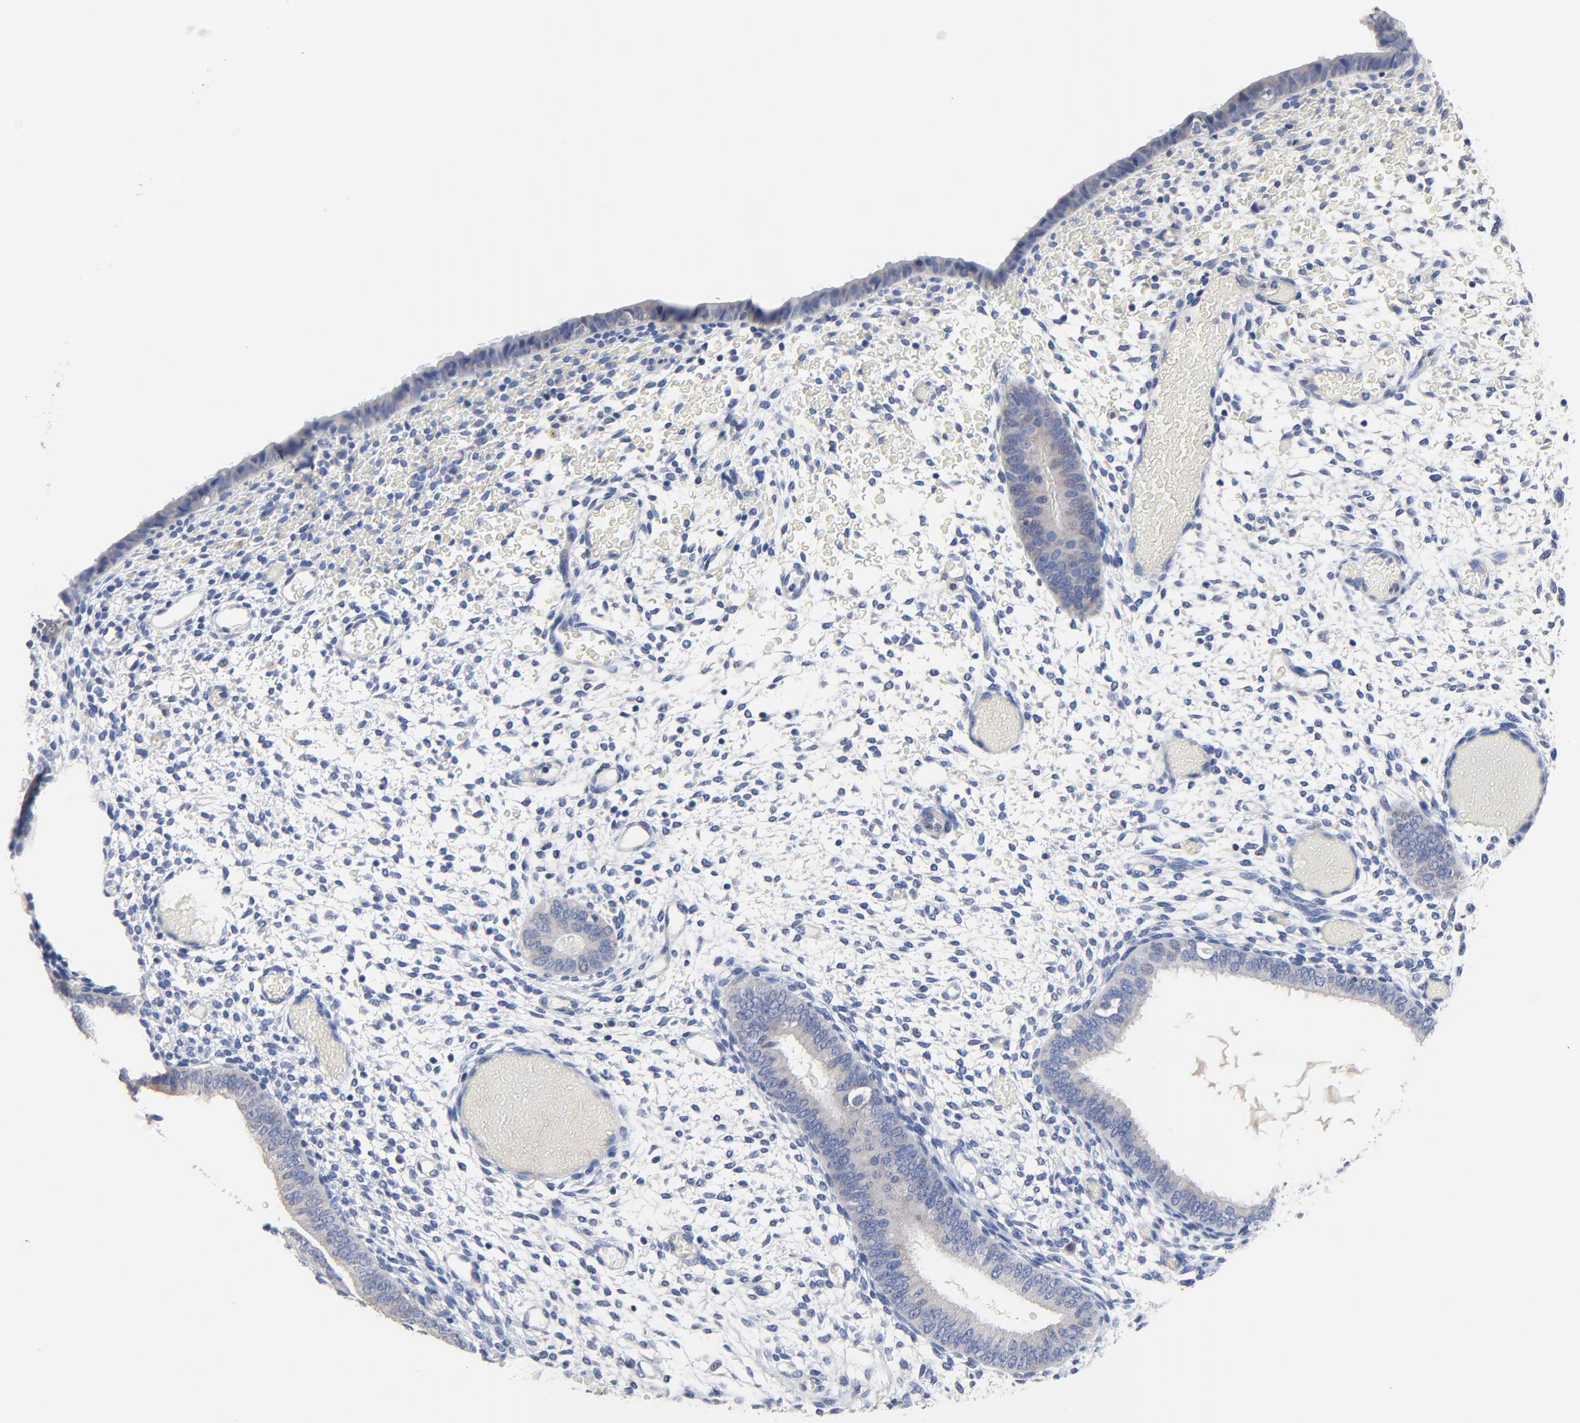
{"staining": {"intensity": "negative", "quantity": "none", "location": "none"}, "tissue": "endometrium", "cell_type": "Cells in endometrial stroma", "image_type": "normal", "snomed": [{"axis": "morphology", "description": "Normal tissue, NOS"}, {"axis": "topography", "description": "Endometrium"}], "caption": "An image of endometrium stained for a protein displays no brown staining in cells in endometrial stroma. (DAB immunohistochemistry with hematoxylin counter stain).", "gene": "FBXL5", "patient": {"sex": "female", "age": 42}}